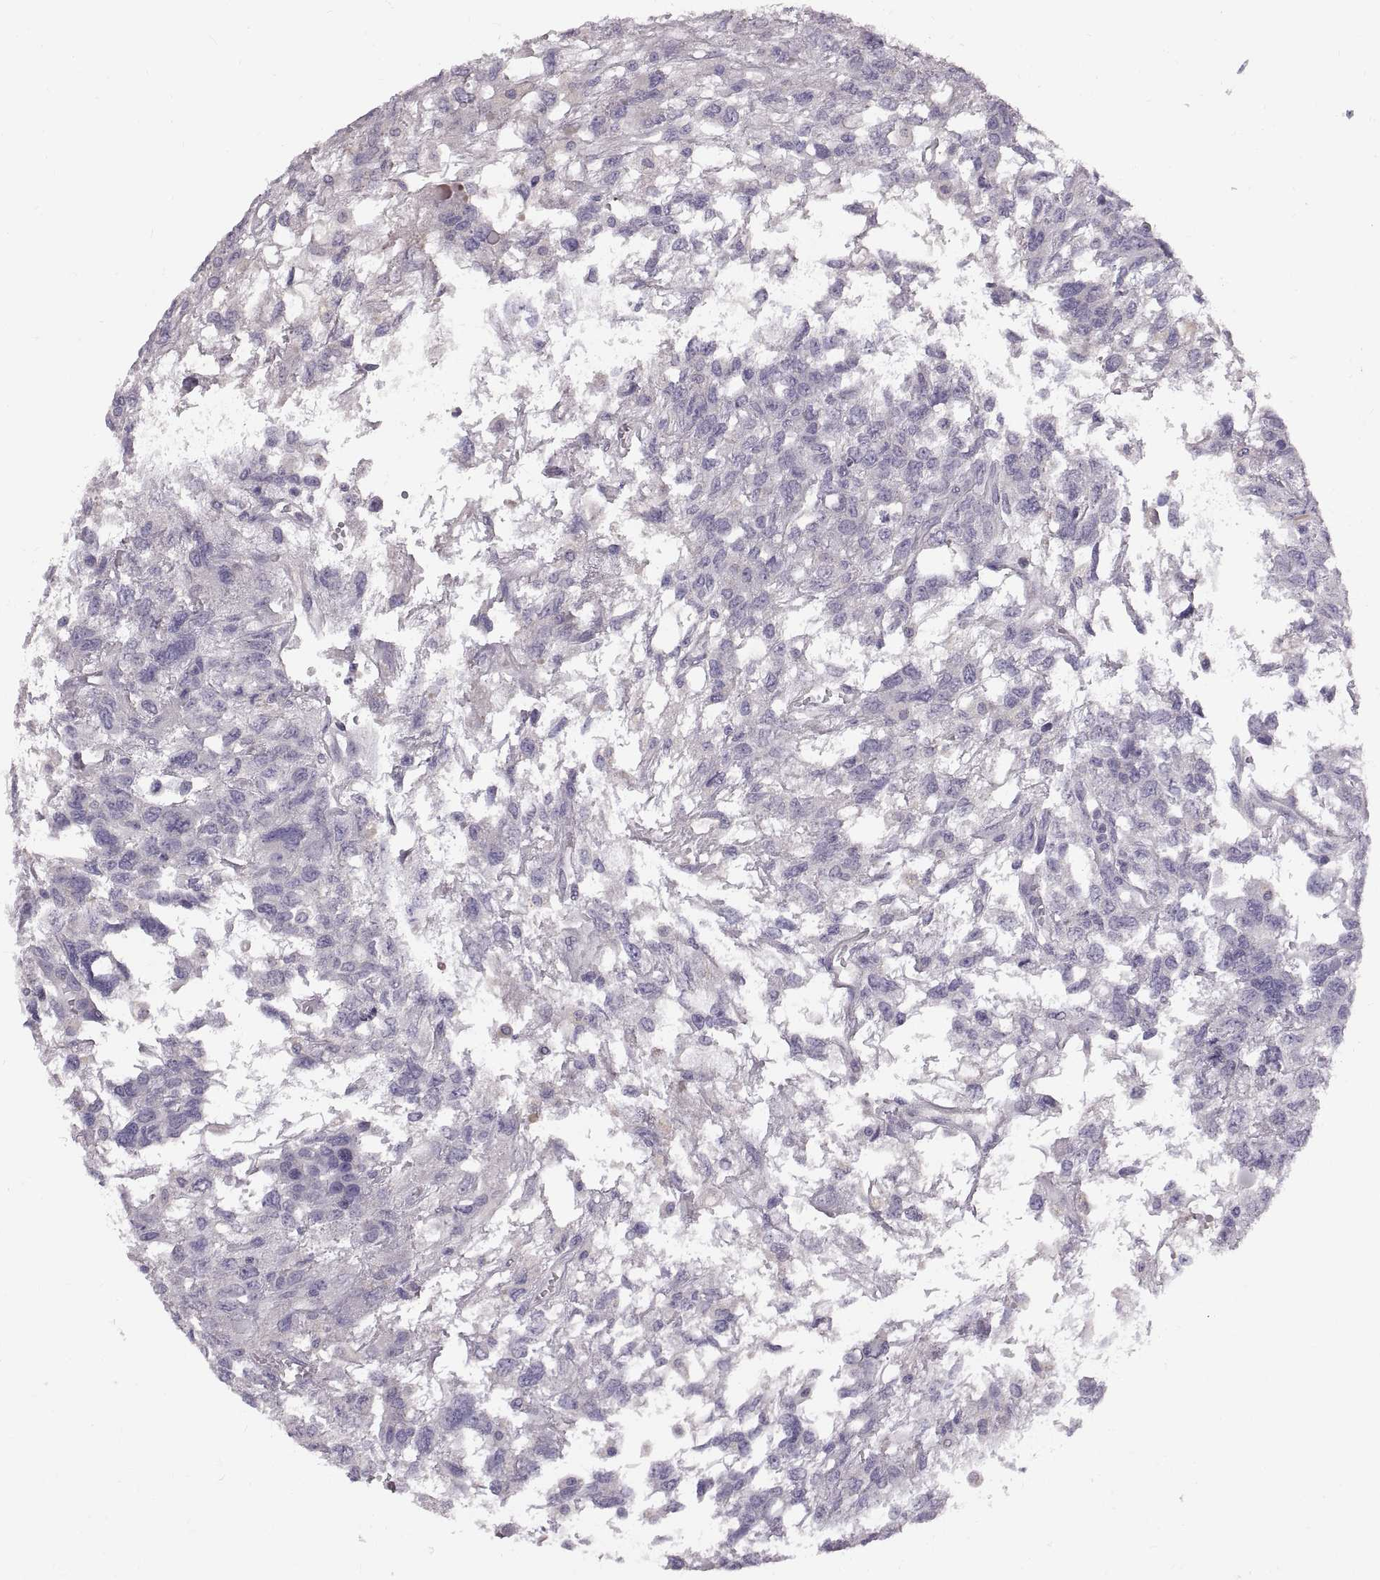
{"staining": {"intensity": "negative", "quantity": "none", "location": "none"}, "tissue": "testis cancer", "cell_type": "Tumor cells", "image_type": "cancer", "snomed": [{"axis": "morphology", "description": "Seminoma, NOS"}, {"axis": "topography", "description": "Testis"}], "caption": "This is an immunohistochemistry (IHC) histopathology image of testis seminoma. There is no positivity in tumor cells.", "gene": "WFDC8", "patient": {"sex": "male", "age": 52}}